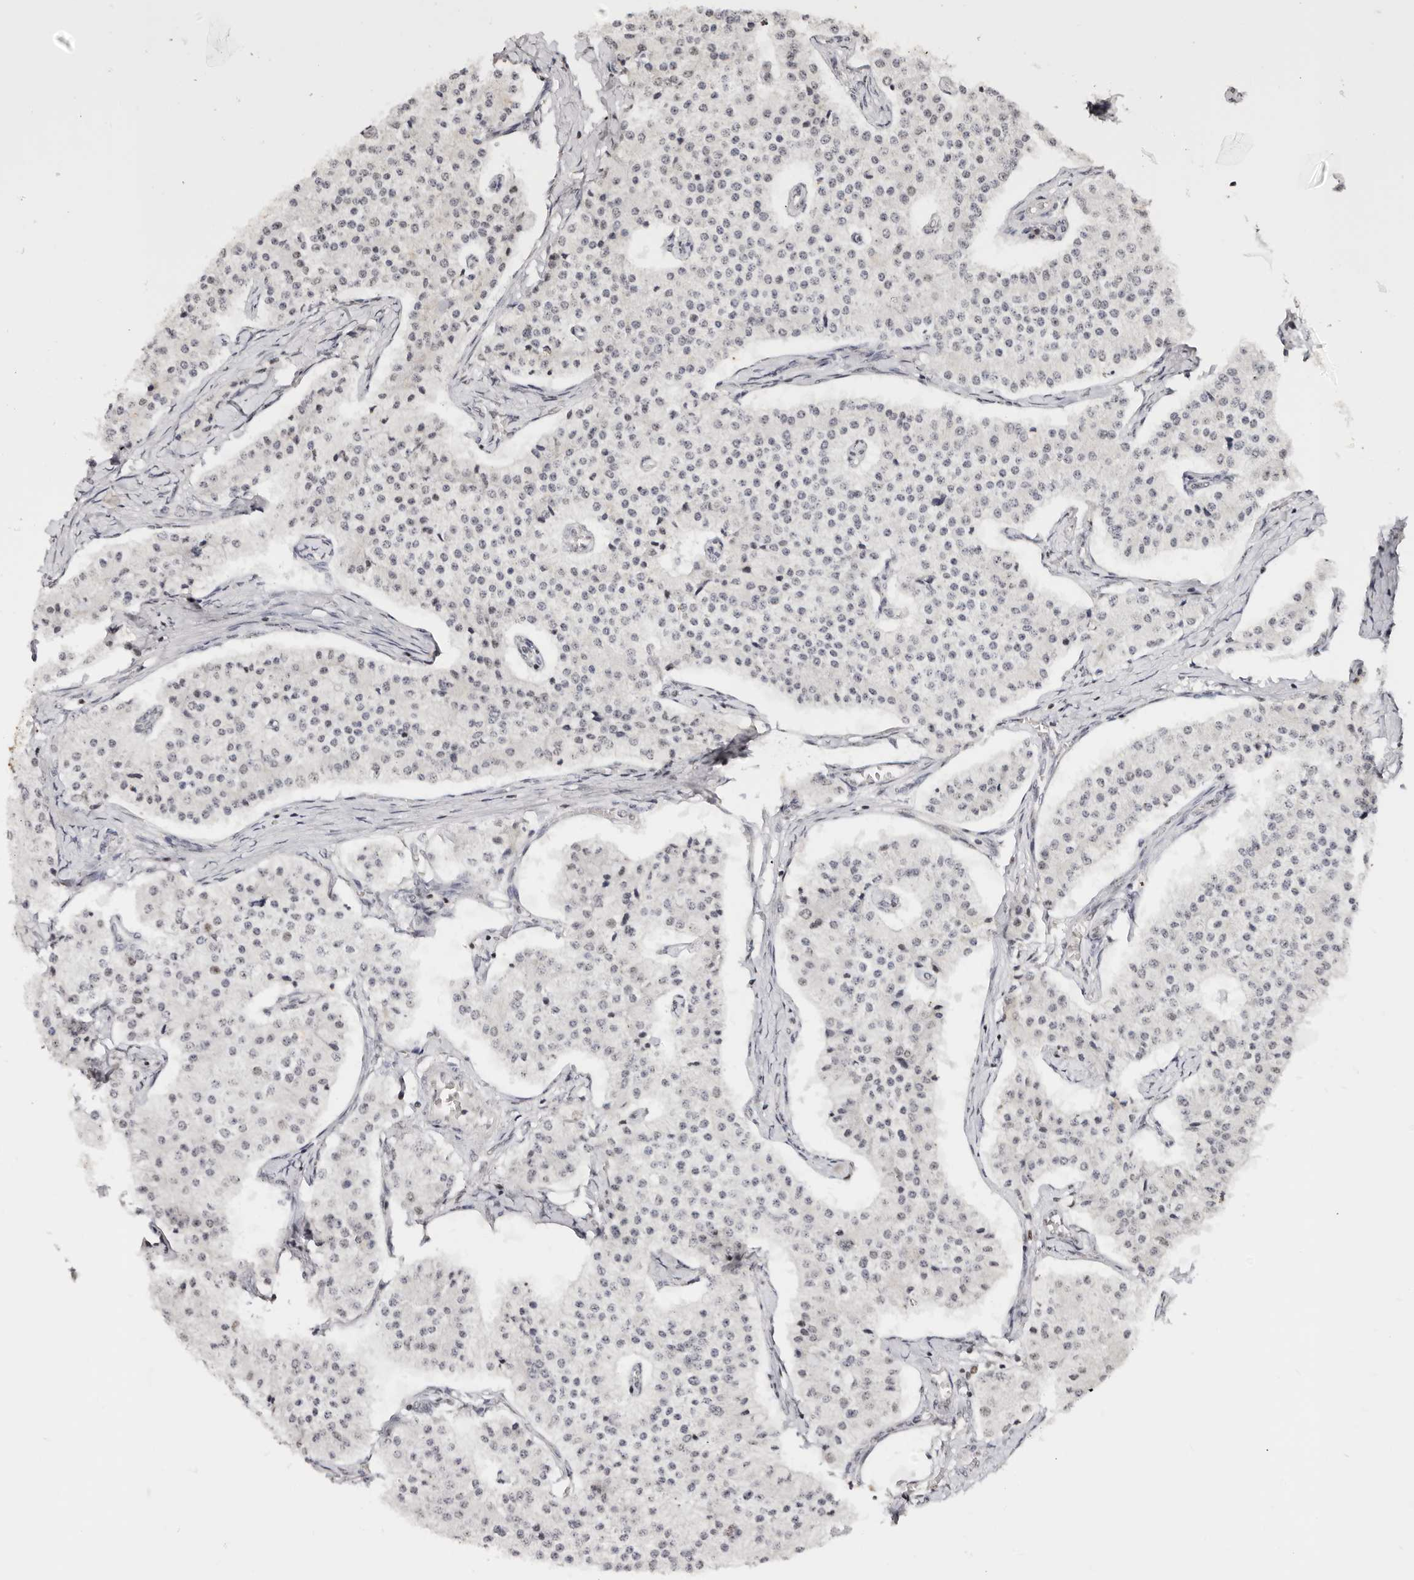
{"staining": {"intensity": "negative", "quantity": "none", "location": "none"}, "tissue": "carcinoid", "cell_type": "Tumor cells", "image_type": "cancer", "snomed": [{"axis": "morphology", "description": "Carcinoid, malignant, NOS"}, {"axis": "topography", "description": "Colon"}], "caption": "Immunohistochemistry image of neoplastic tissue: human carcinoid stained with DAB reveals no significant protein staining in tumor cells.", "gene": "IQGAP3", "patient": {"sex": "female", "age": 52}}